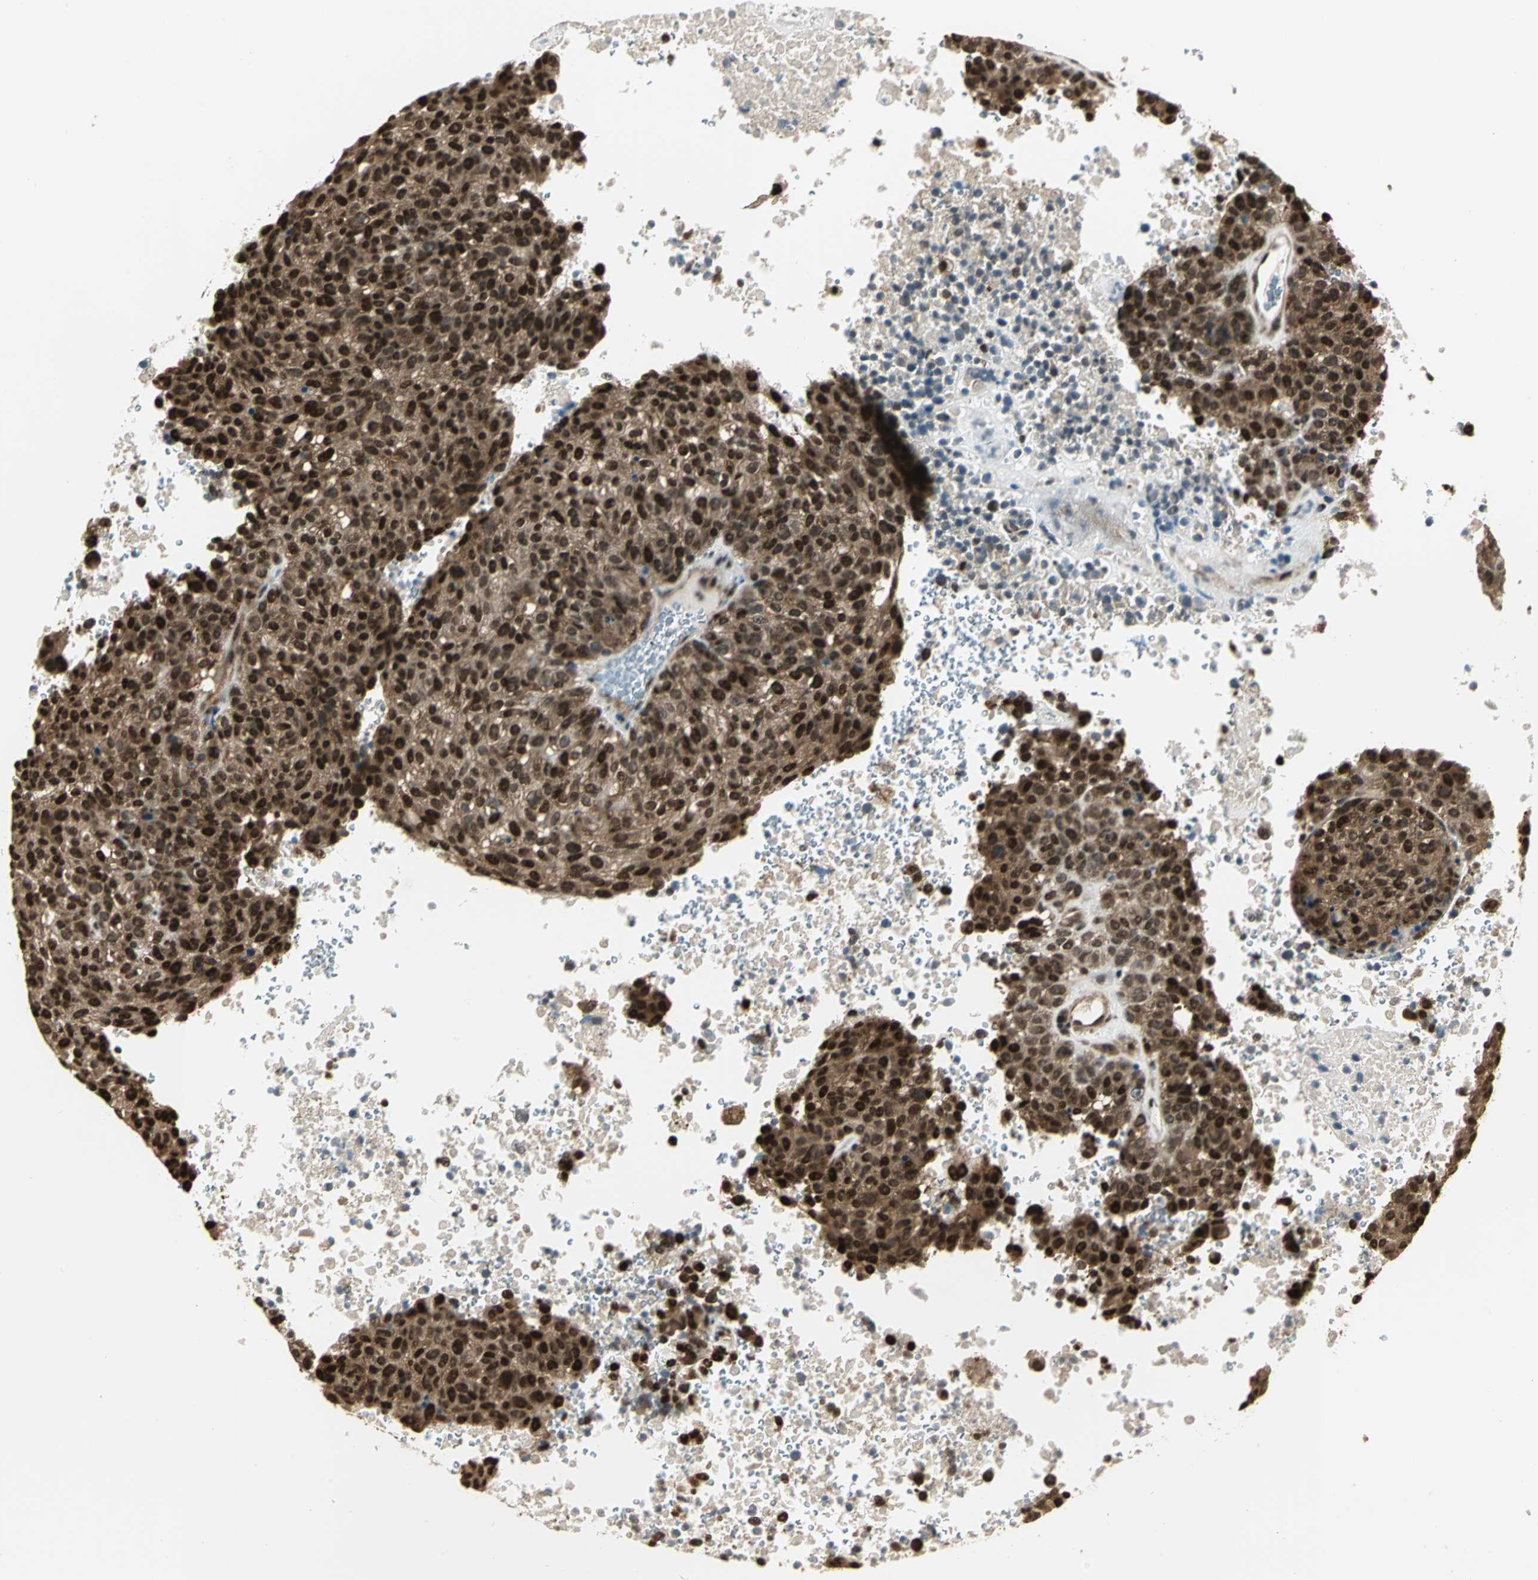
{"staining": {"intensity": "strong", "quantity": ">75%", "location": "cytoplasmic/membranous,nuclear"}, "tissue": "melanoma", "cell_type": "Tumor cells", "image_type": "cancer", "snomed": [{"axis": "morphology", "description": "Malignant melanoma, Metastatic site"}, {"axis": "topography", "description": "Cerebral cortex"}], "caption": "The micrograph reveals immunohistochemical staining of melanoma. There is strong cytoplasmic/membranous and nuclear positivity is appreciated in about >75% of tumor cells.", "gene": "PSMC3", "patient": {"sex": "female", "age": 52}}